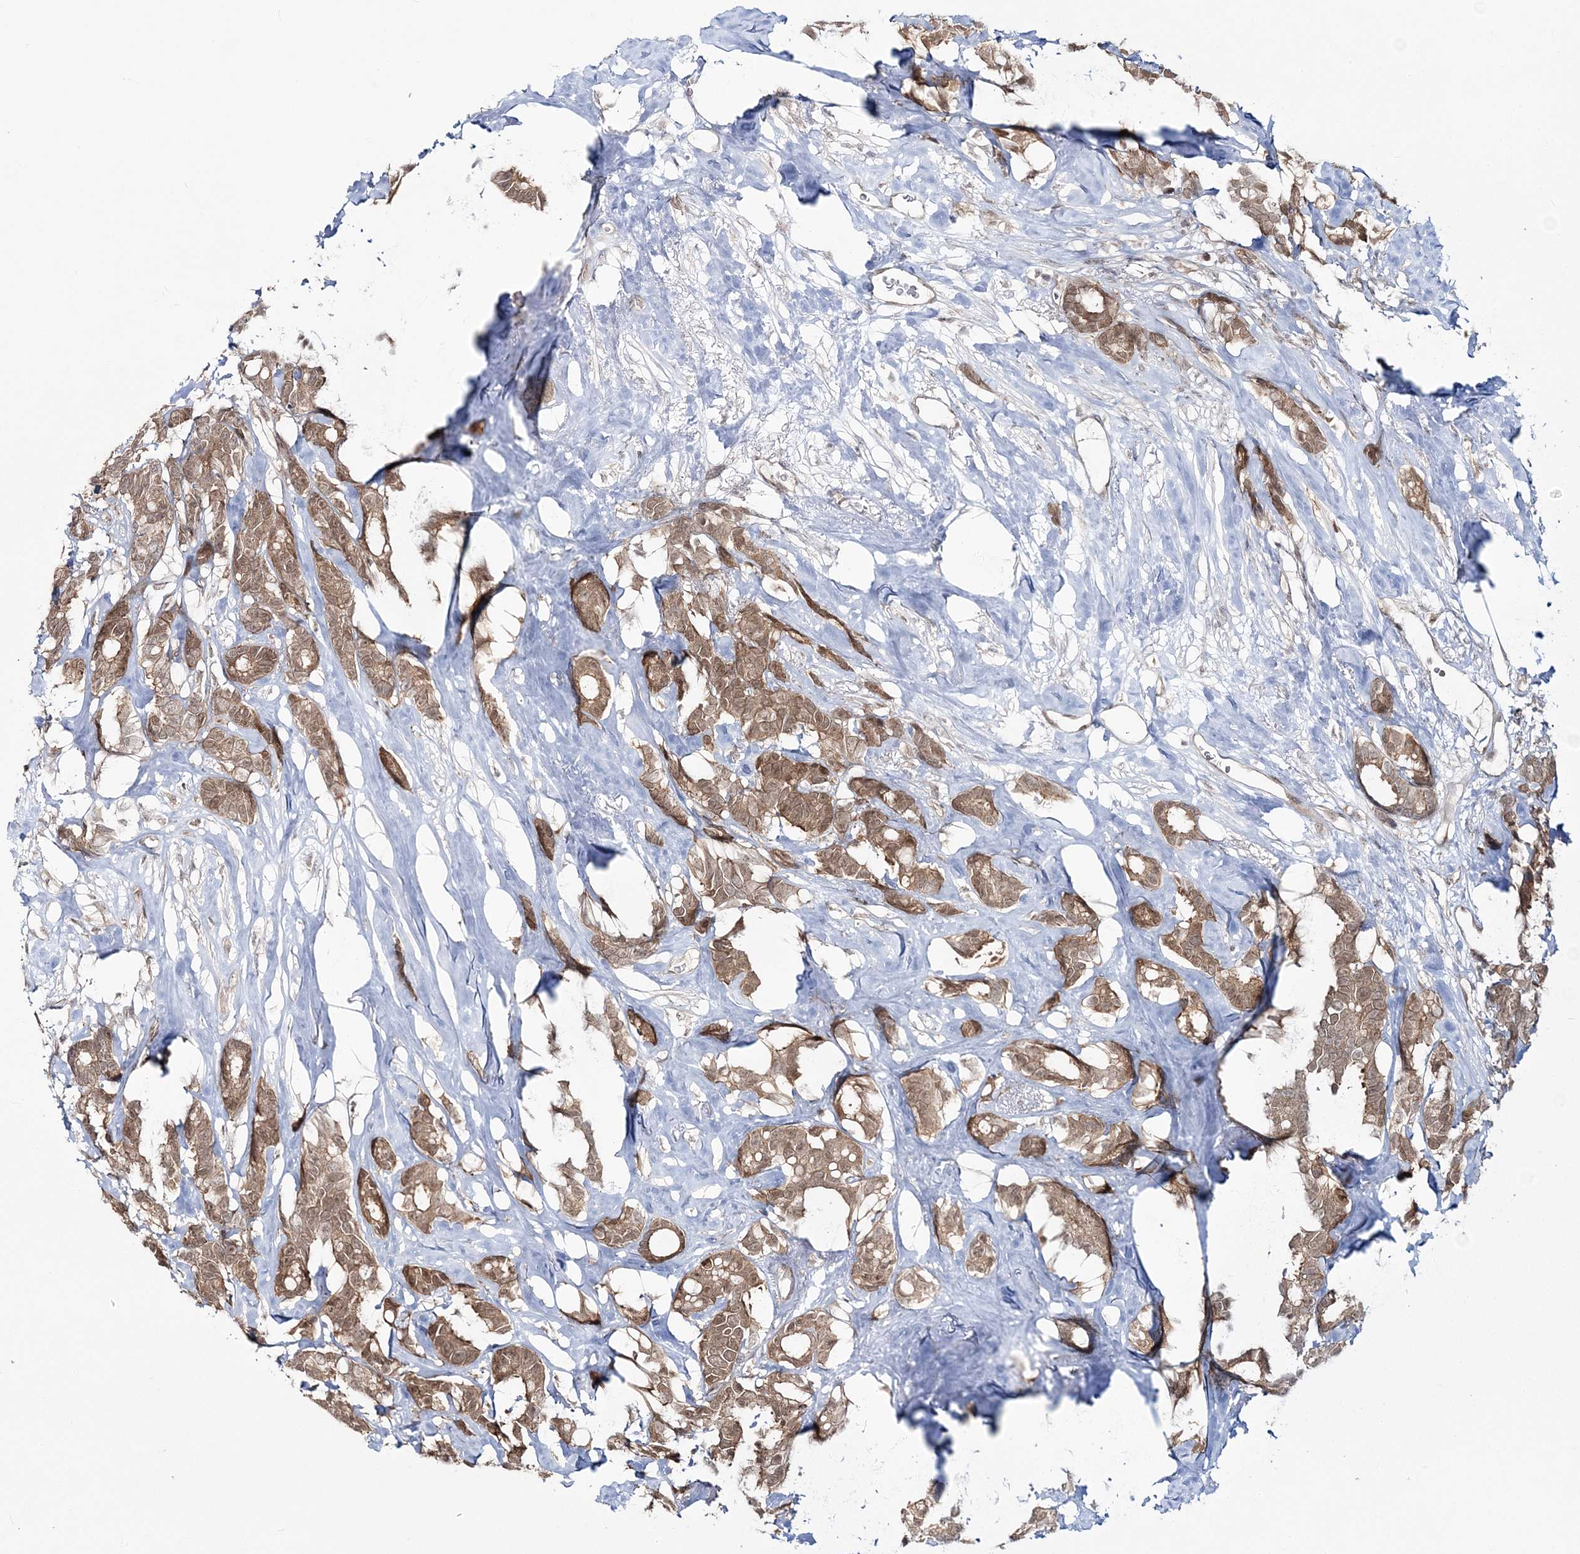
{"staining": {"intensity": "moderate", "quantity": ">75%", "location": "cytoplasmic/membranous,nuclear"}, "tissue": "breast cancer", "cell_type": "Tumor cells", "image_type": "cancer", "snomed": [{"axis": "morphology", "description": "Duct carcinoma"}, {"axis": "topography", "description": "Breast"}], "caption": "Immunohistochemical staining of intraductal carcinoma (breast) demonstrates moderate cytoplasmic/membranous and nuclear protein expression in approximately >75% of tumor cells.", "gene": "ZFAND6", "patient": {"sex": "female", "age": 87}}